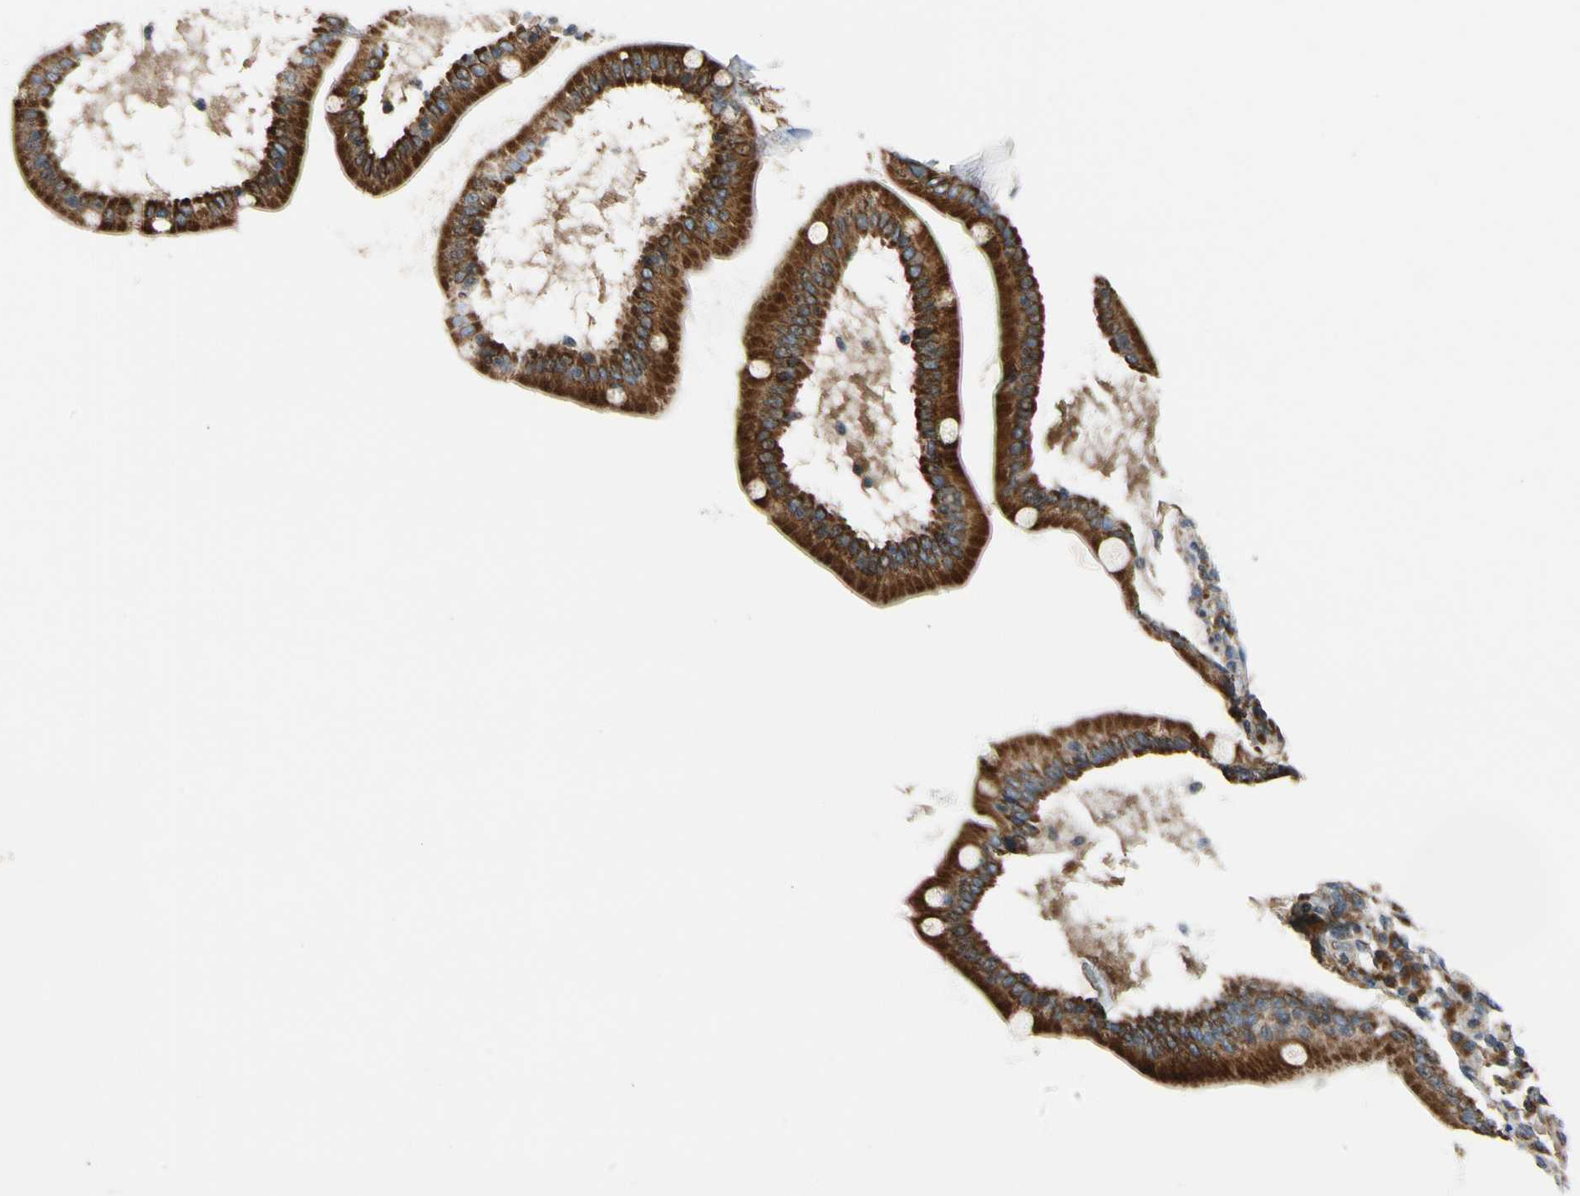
{"staining": {"intensity": "negative", "quantity": "none", "location": "none"}, "tissue": "adipose tissue", "cell_type": "Adipocytes", "image_type": "normal", "snomed": [{"axis": "morphology", "description": "Normal tissue, NOS"}, {"axis": "topography", "description": "Duodenum"}], "caption": "Histopathology image shows no protein positivity in adipocytes of normal adipose tissue. (DAB (3,3'-diaminobenzidine) immunohistochemistry with hematoxylin counter stain).", "gene": "MST1R", "patient": {"sex": "male", "age": 63}}